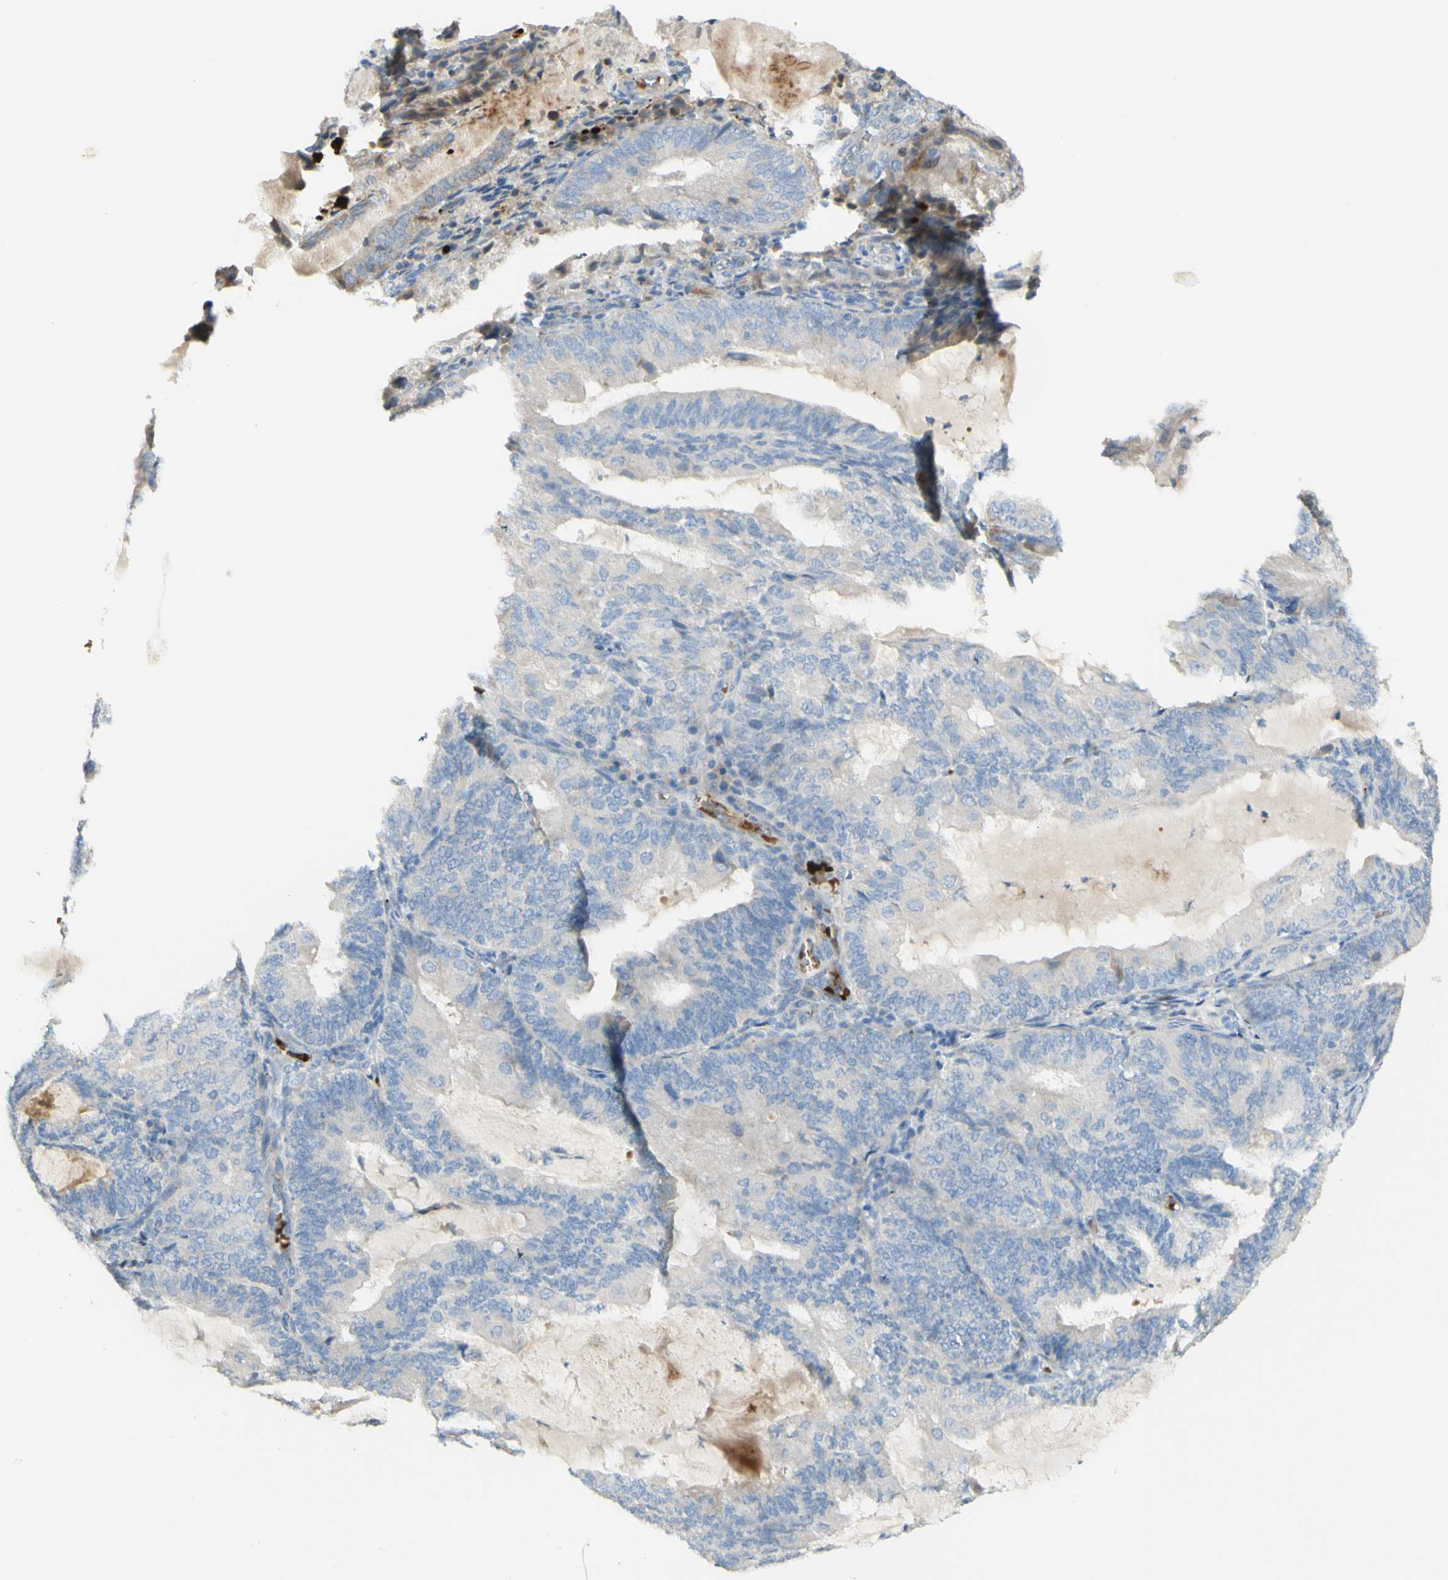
{"staining": {"intensity": "negative", "quantity": "none", "location": "none"}, "tissue": "endometrial cancer", "cell_type": "Tumor cells", "image_type": "cancer", "snomed": [{"axis": "morphology", "description": "Adenocarcinoma, NOS"}, {"axis": "topography", "description": "Endometrium"}], "caption": "This is an immunohistochemistry (IHC) image of endometrial cancer. There is no staining in tumor cells.", "gene": "GAN", "patient": {"sex": "female", "age": 81}}